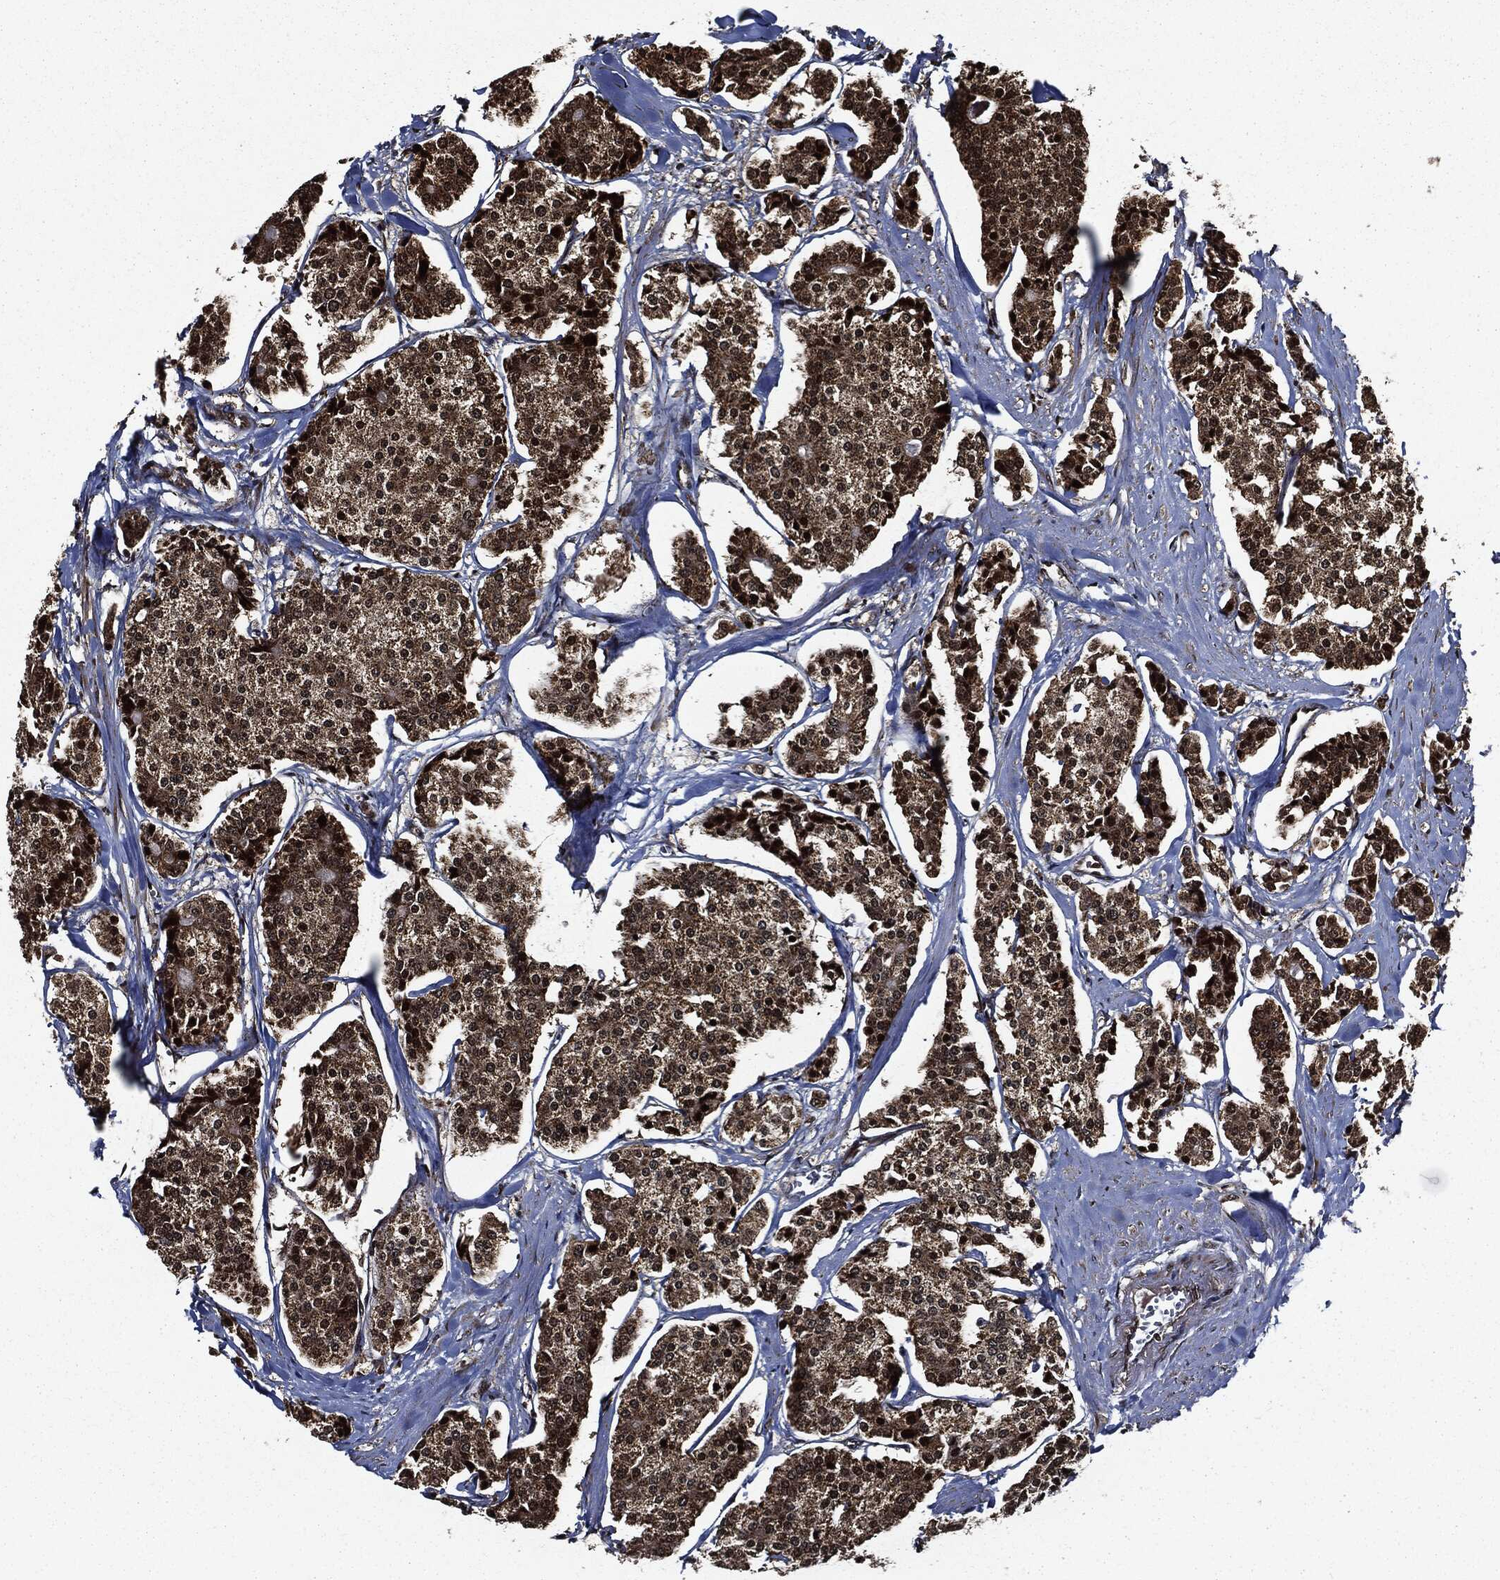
{"staining": {"intensity": "moderate", "quantity": ">75%", "location": "cytoplasmic/membranous,nuclear"}, "tissue": "carcinoid", "cell_type": "Tumor cells", "image_type": "cancer", "snomed": [{"axis": "morphology", "description": "Carcinoid, malignant, NOS"}, {"axis": "topography", "description": "Small intestine"}], "caption": "Immunohistochemistry histopathology image of human carcinoid stained for a protein (brown), which demonstrates medium levels of moderate cytoplasmic/membranous and nuclear positivity in about >75% of tumor cells.", "gene": "SUGT1", "patient": {"sex": "female", "age": 65}}